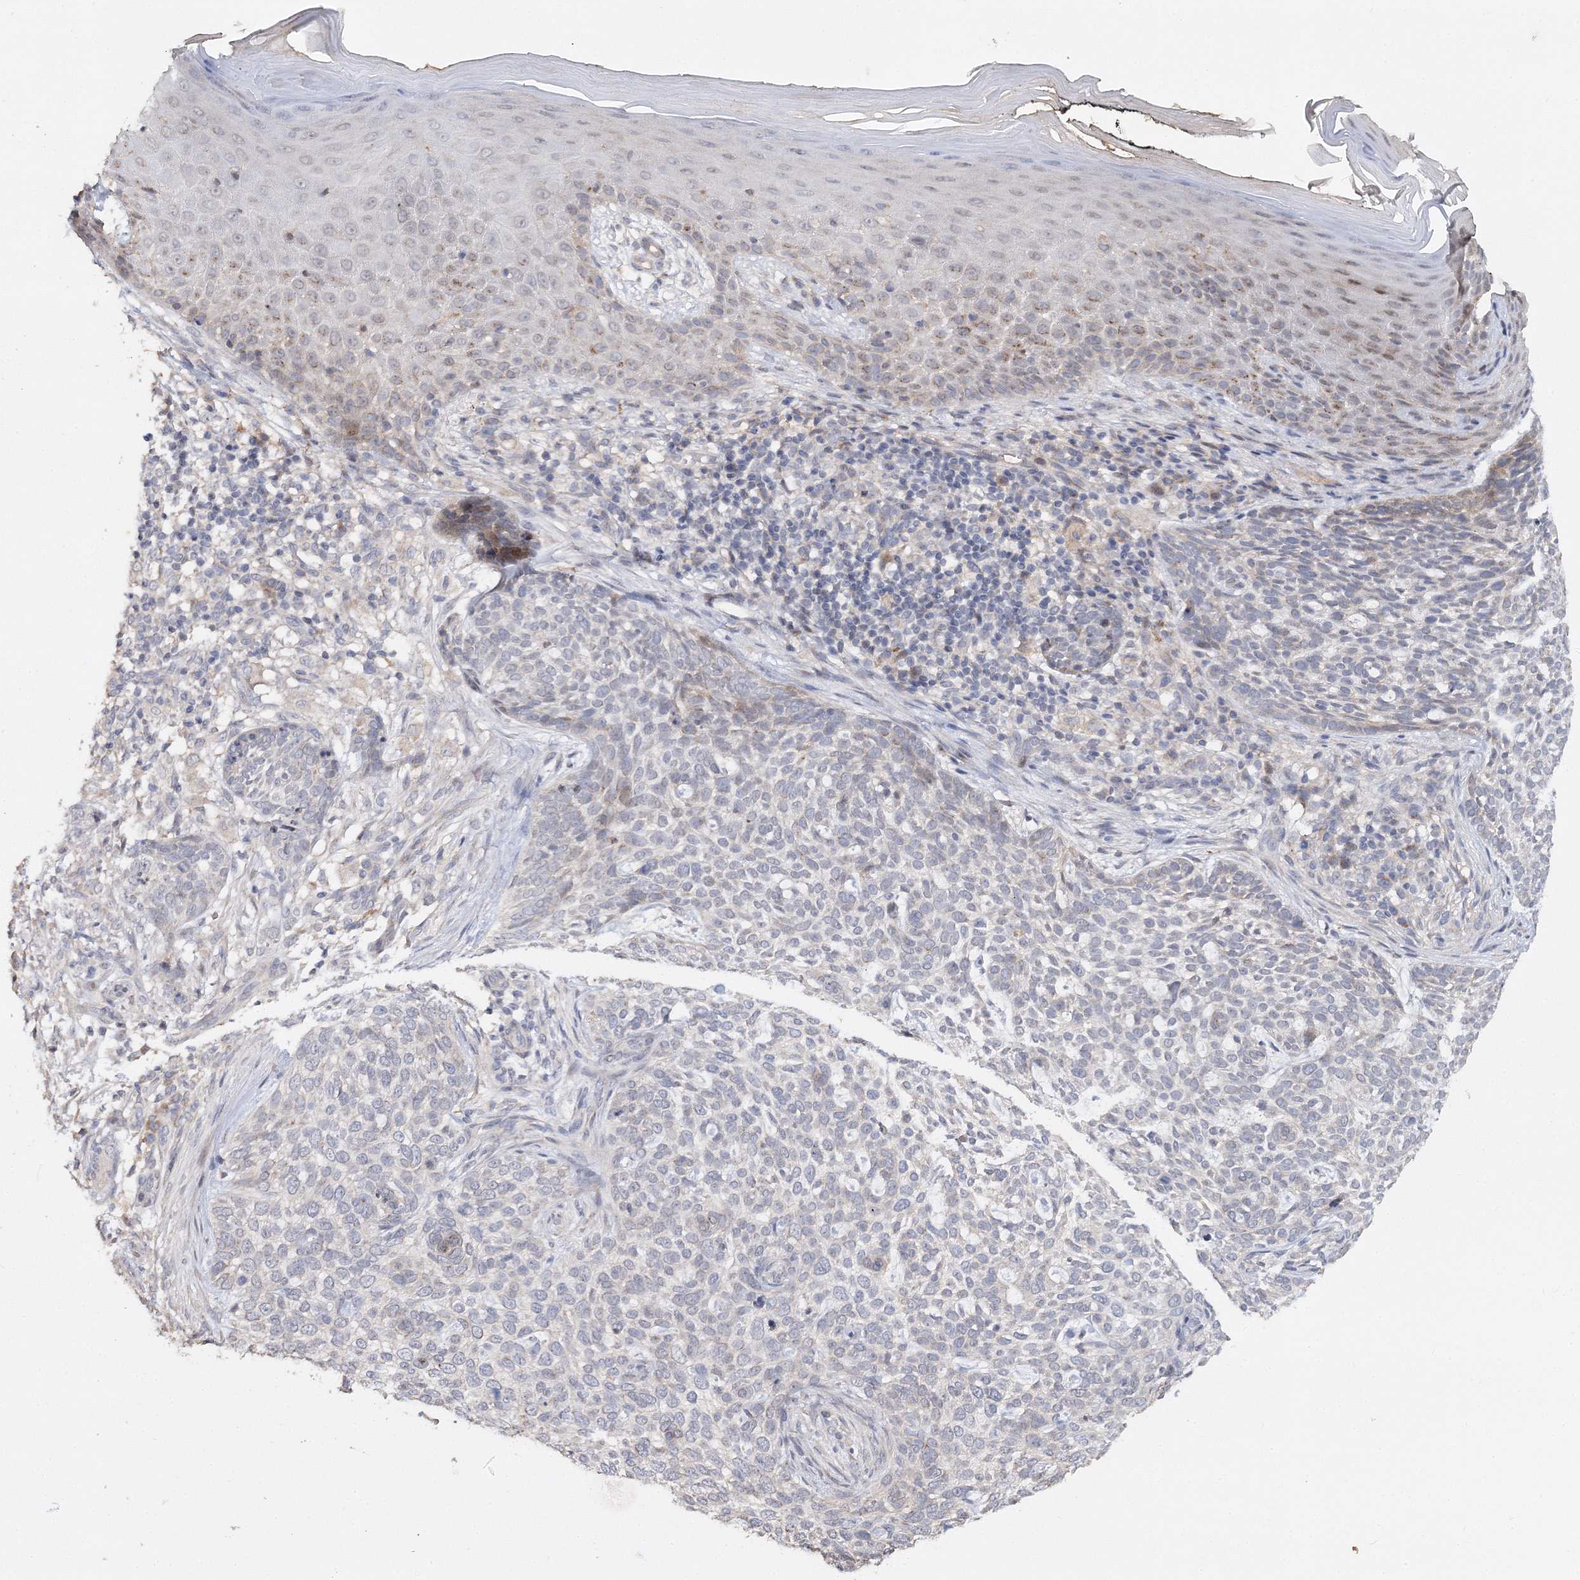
{"staining": {"intensity": "negative", "quantity": "none", "location": "none"}, "tissue": "skin cancer", "cell_type": "Tumor cells", "image_type": "cancer", "snomed": [{"axis": "morphology", "description": "Basal cell carcinoma"}, {"axis": "topography", "description": "Skin"}], "caption": "Immunohistochemical staining of skin cancer exhibits no significant positivity in tumor cells.", "gene": "GJB5", "patient": {"sex": "female", "age": 64}}